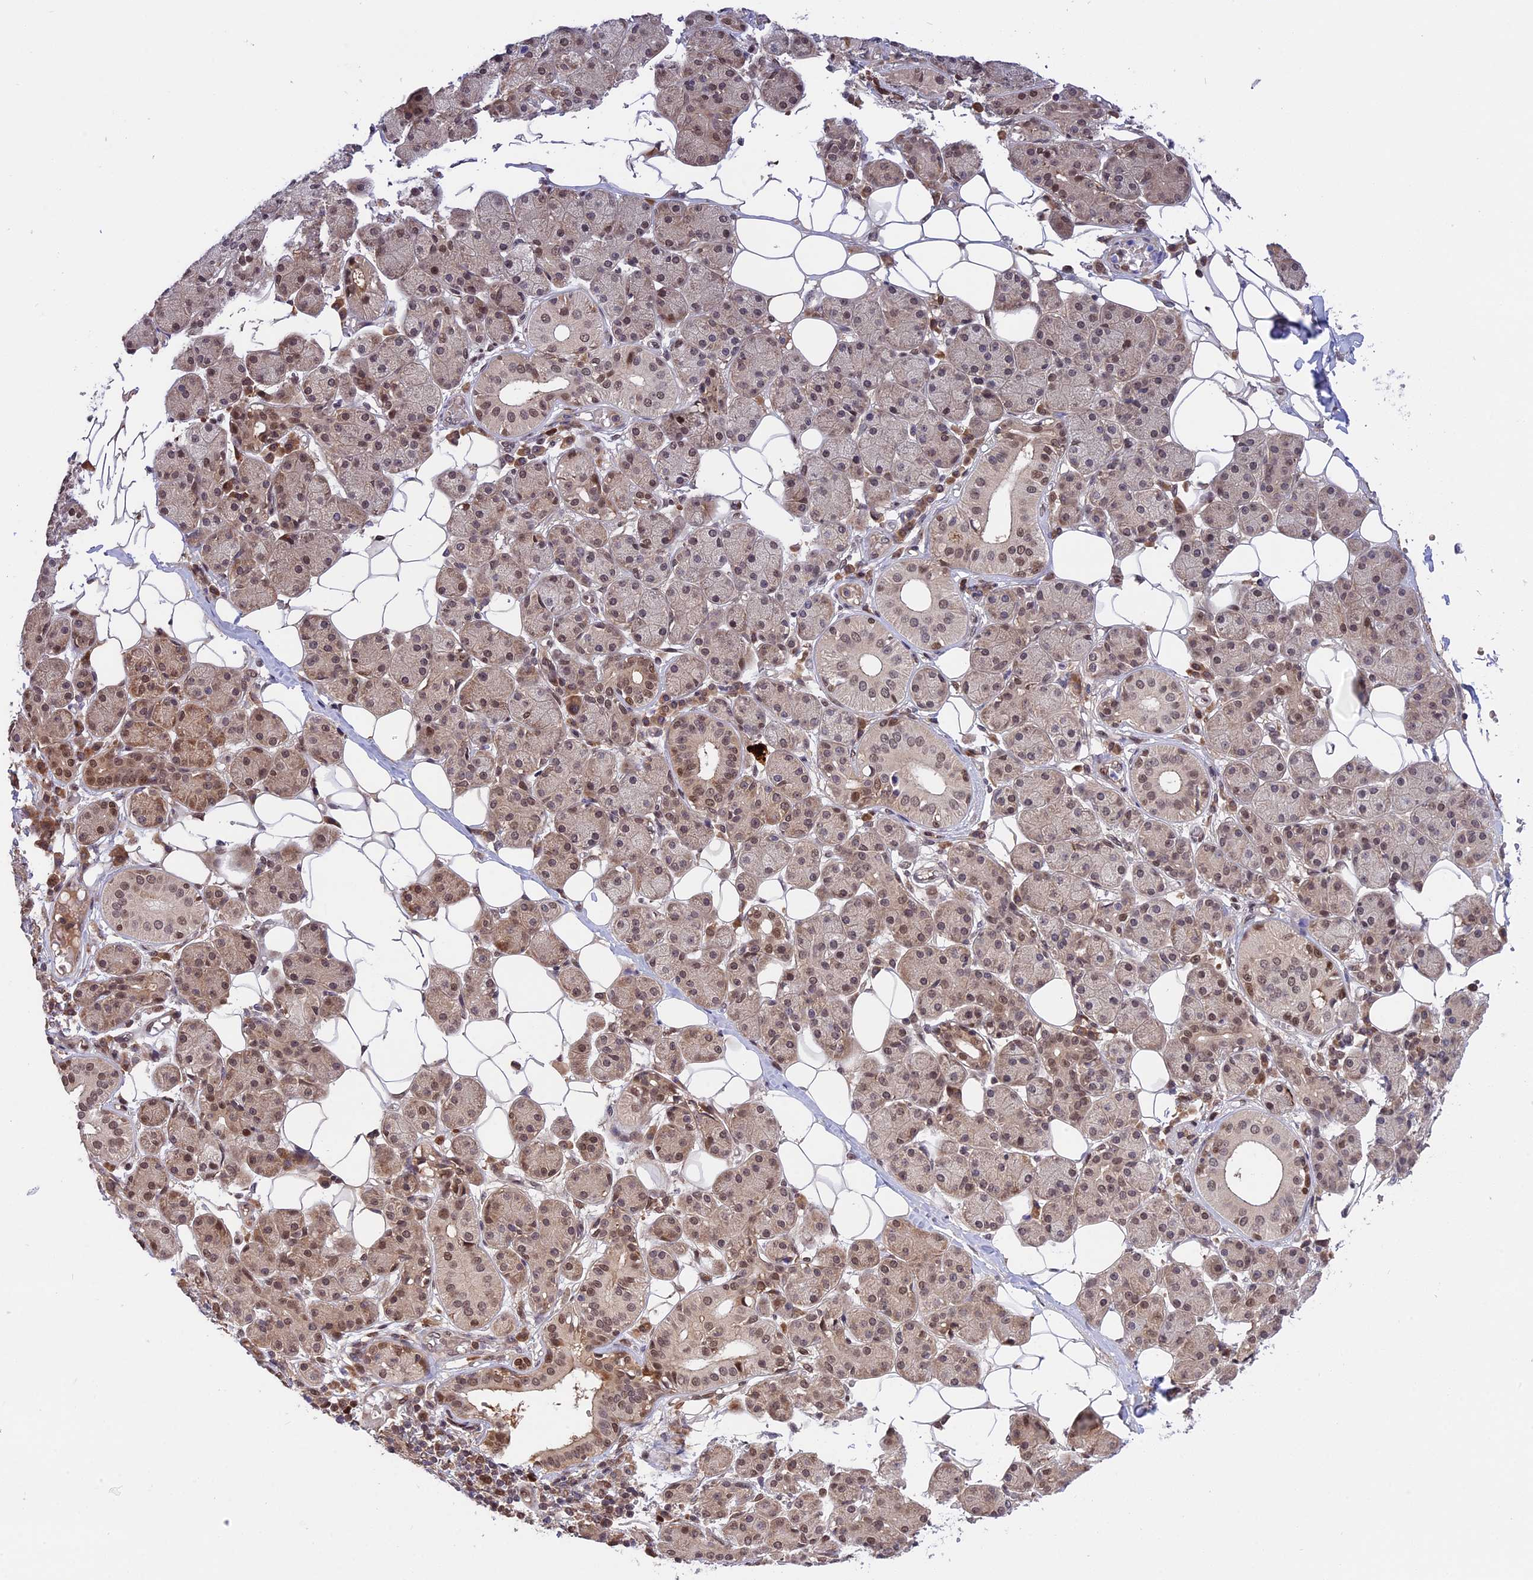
{"staining": {"intensity": "moderate", "quantity": "25%-75%", "location": "cytoplasmic/membranous,nuclear"}, "tissue": "salivary gland", "cell_type": "Glandular cells", "image_type": "normal", "snomed": [{"axis": "morphology", "description": "Normal tissue, NOS"}, {"axis": "topography", "description": "Salivary gland"}], "caption": "Salivary gland stained for a protein displays moderate cytoplasmic/membranous,nuclear positivity in glandular cells.", "gene": "ZNF428", "patient": {"sex": "female", "age": 33}}